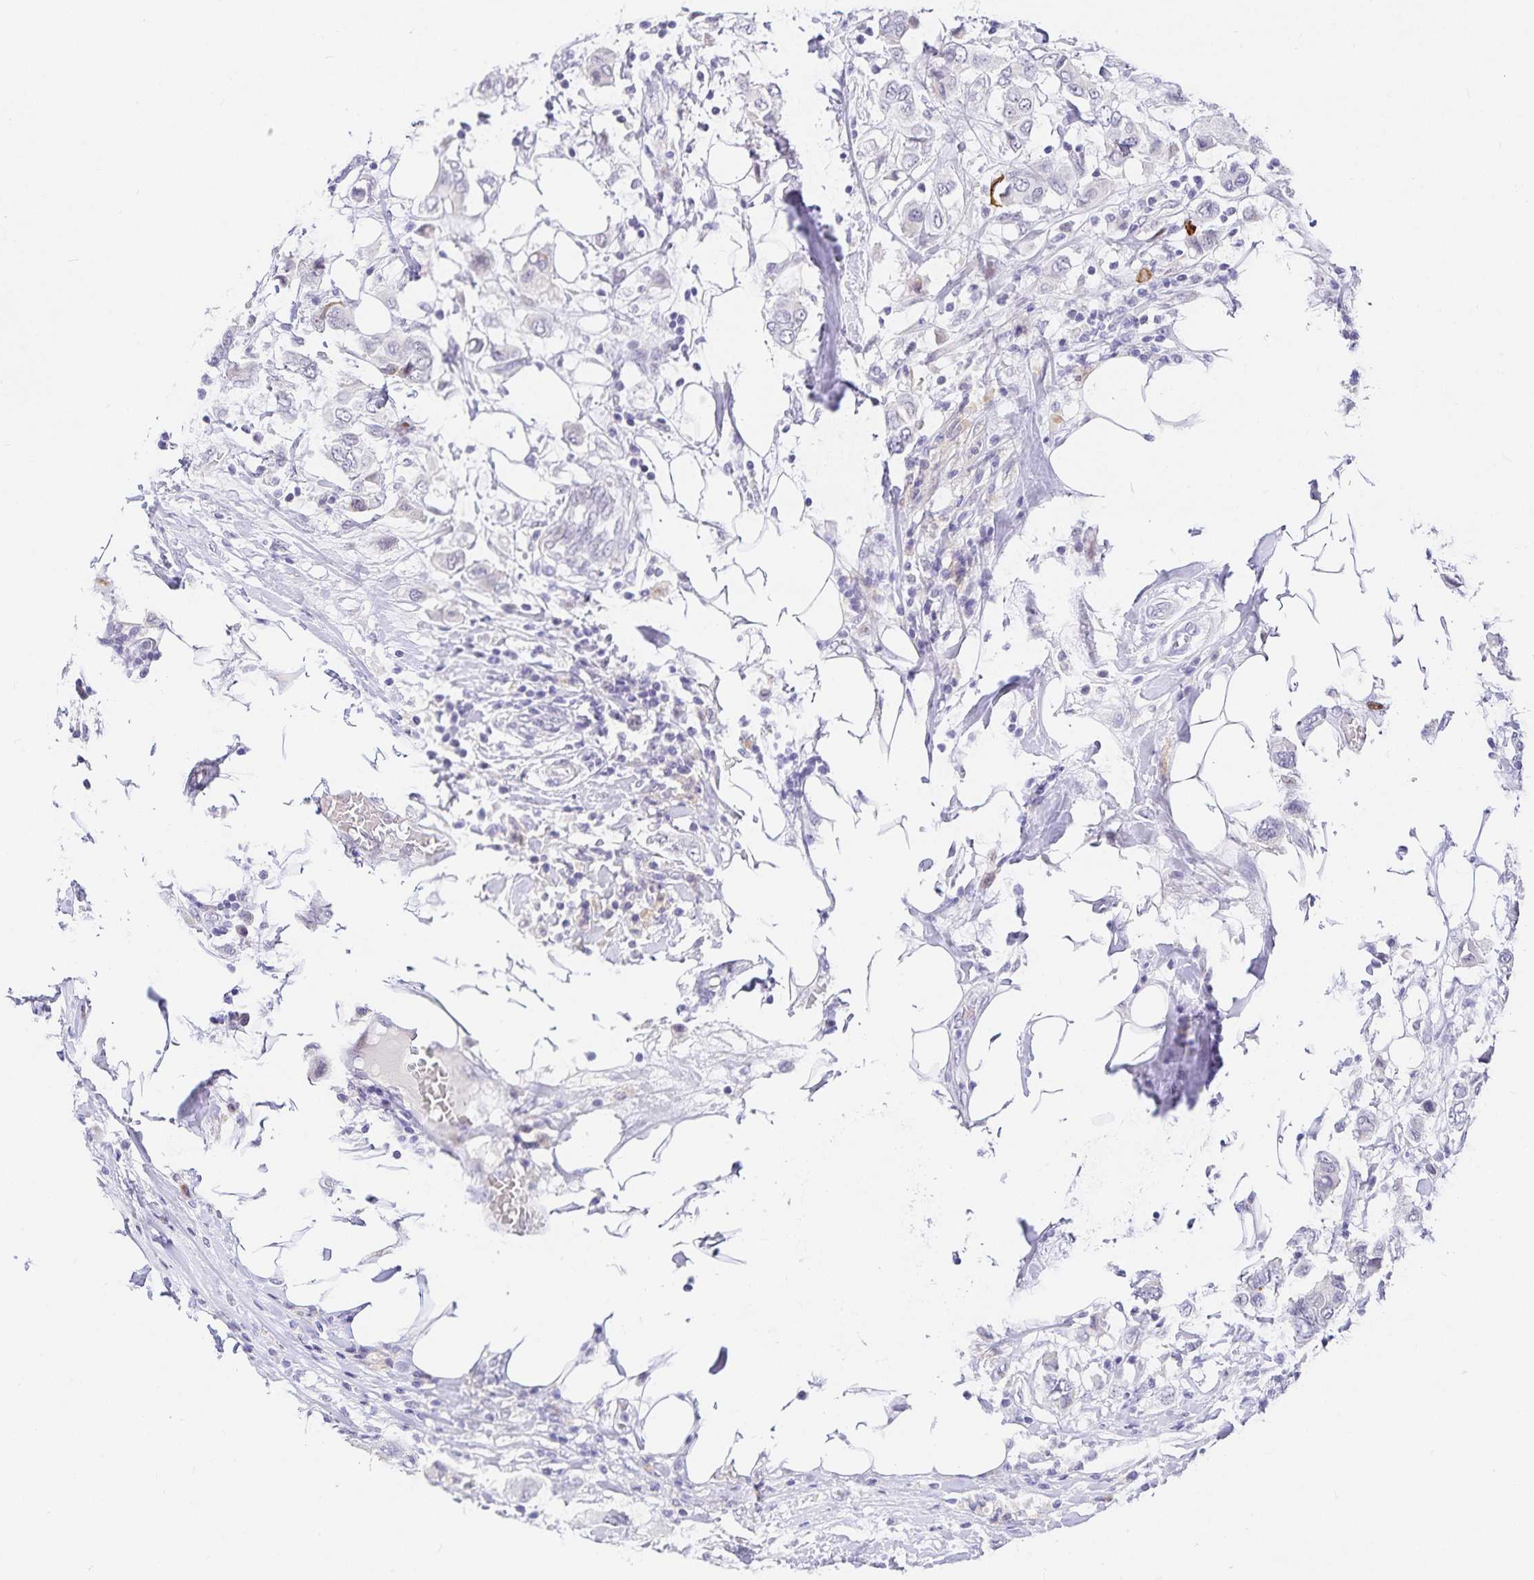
{"staining": {"intensity": "negative", "quantity": "none", "location": "none"}, "tissue": "breast cancer", "cell_type": "Tumor cells", "image_type": "cancer", "snomed": [{"axis": "morphology", "description": "Lobular carcinoma"}, {"axis": "topography", "description": "Breast"}], "caption": "This image is of breast cancer stained with immunohistochemistry to label a protein in brown with the nuclei are counter-stained blue. There is no positivity in tumor cells.", "gene": "KBTBD13", "patient": {"sex": "female", "age": 51}}